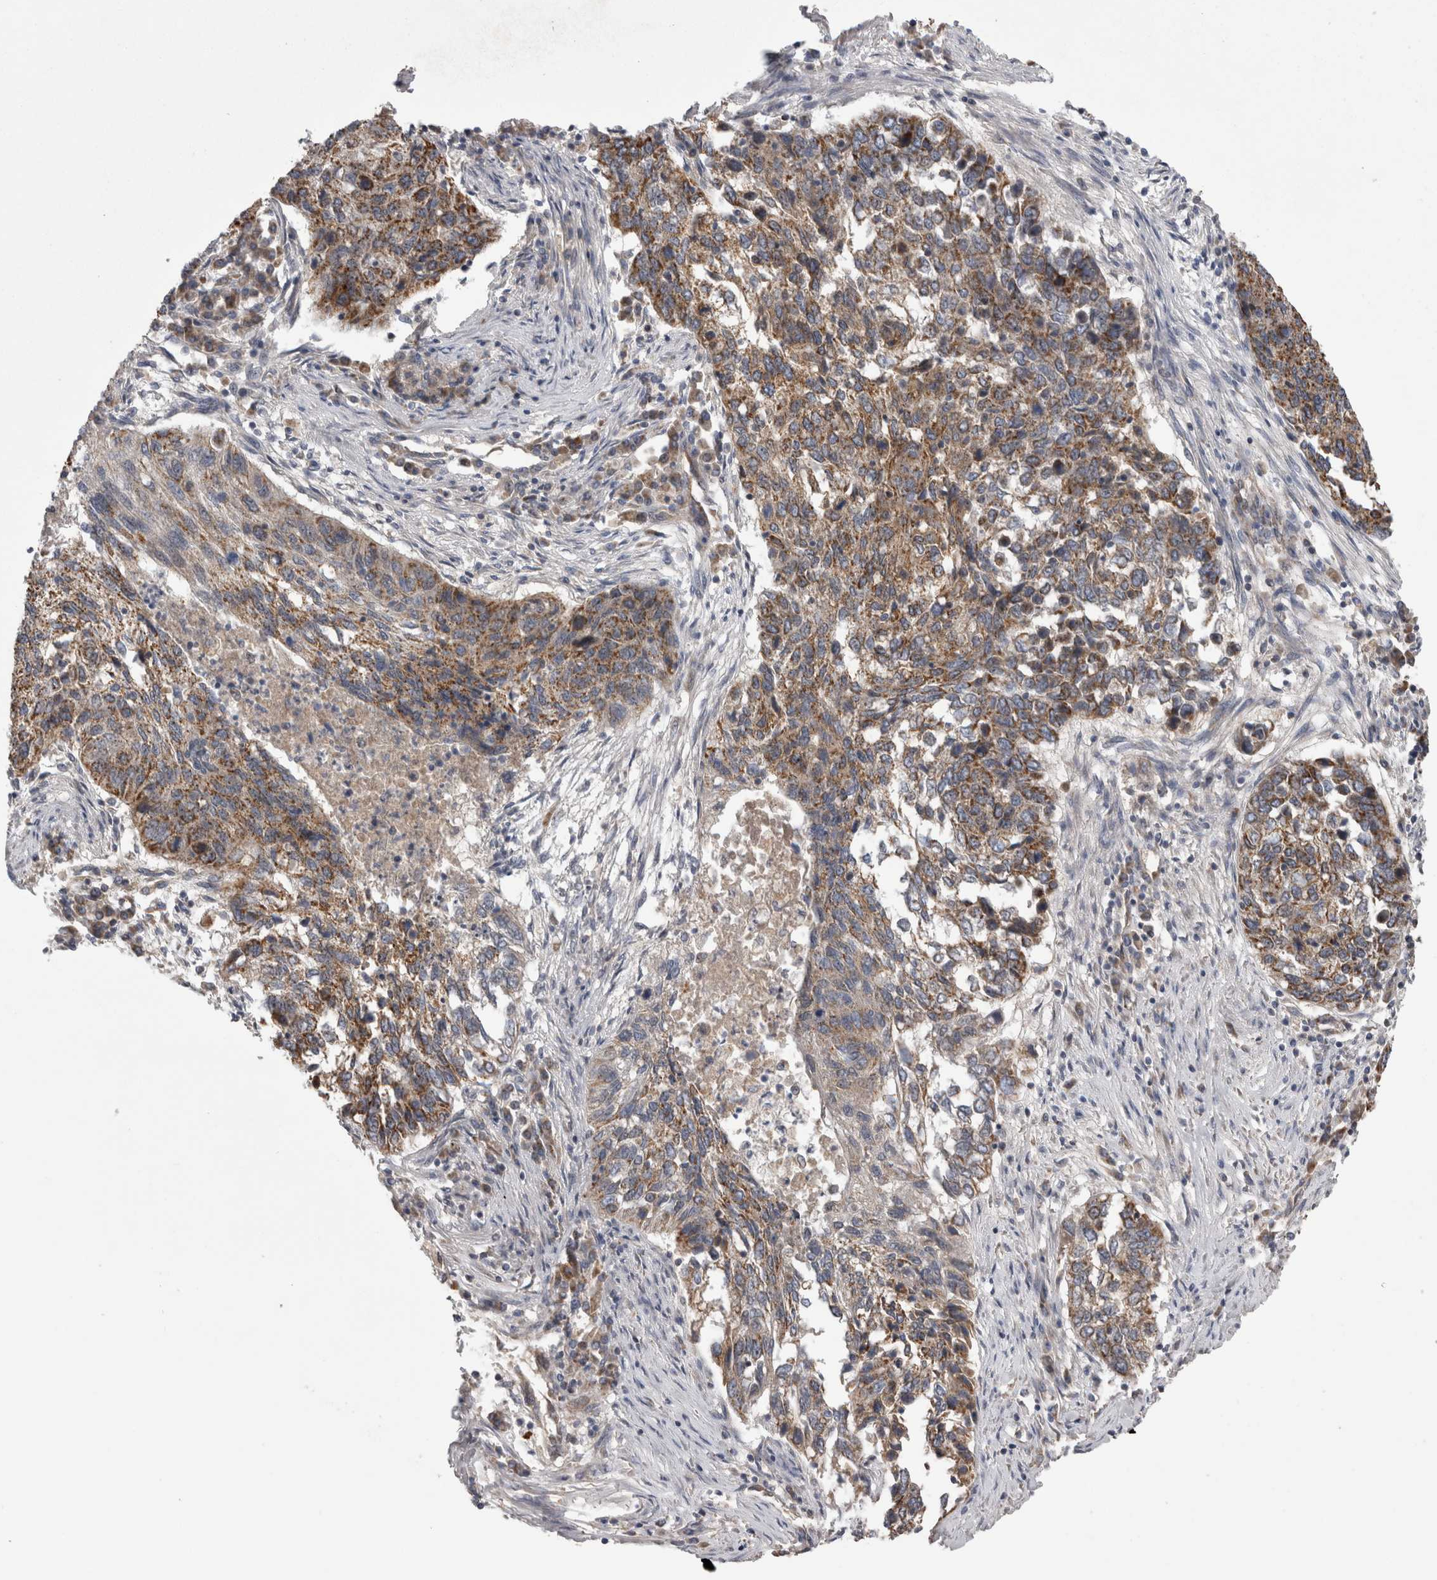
{"staining": {"intensity": "moderate", "quantity": ">75%", "location": "cytoplasmic/membranous"}, "tissue": "lung cancer", "cell_type": "Tumor cells", "image_type": "cancer", "snomed": [{"axis": "morphology", "description": "Squamous cell carcinoma, NOS"}, {"axis": "topography", "description": "Lung"}], "caption": "A photomicrograph of lung cancer (squamous cell carcinoma) stained for a protein displays moderate cytoplasmic/membranous brown staining in tumor cells.", "gene": "DARS2", "patient": {"sex": "female", "age": 63}}